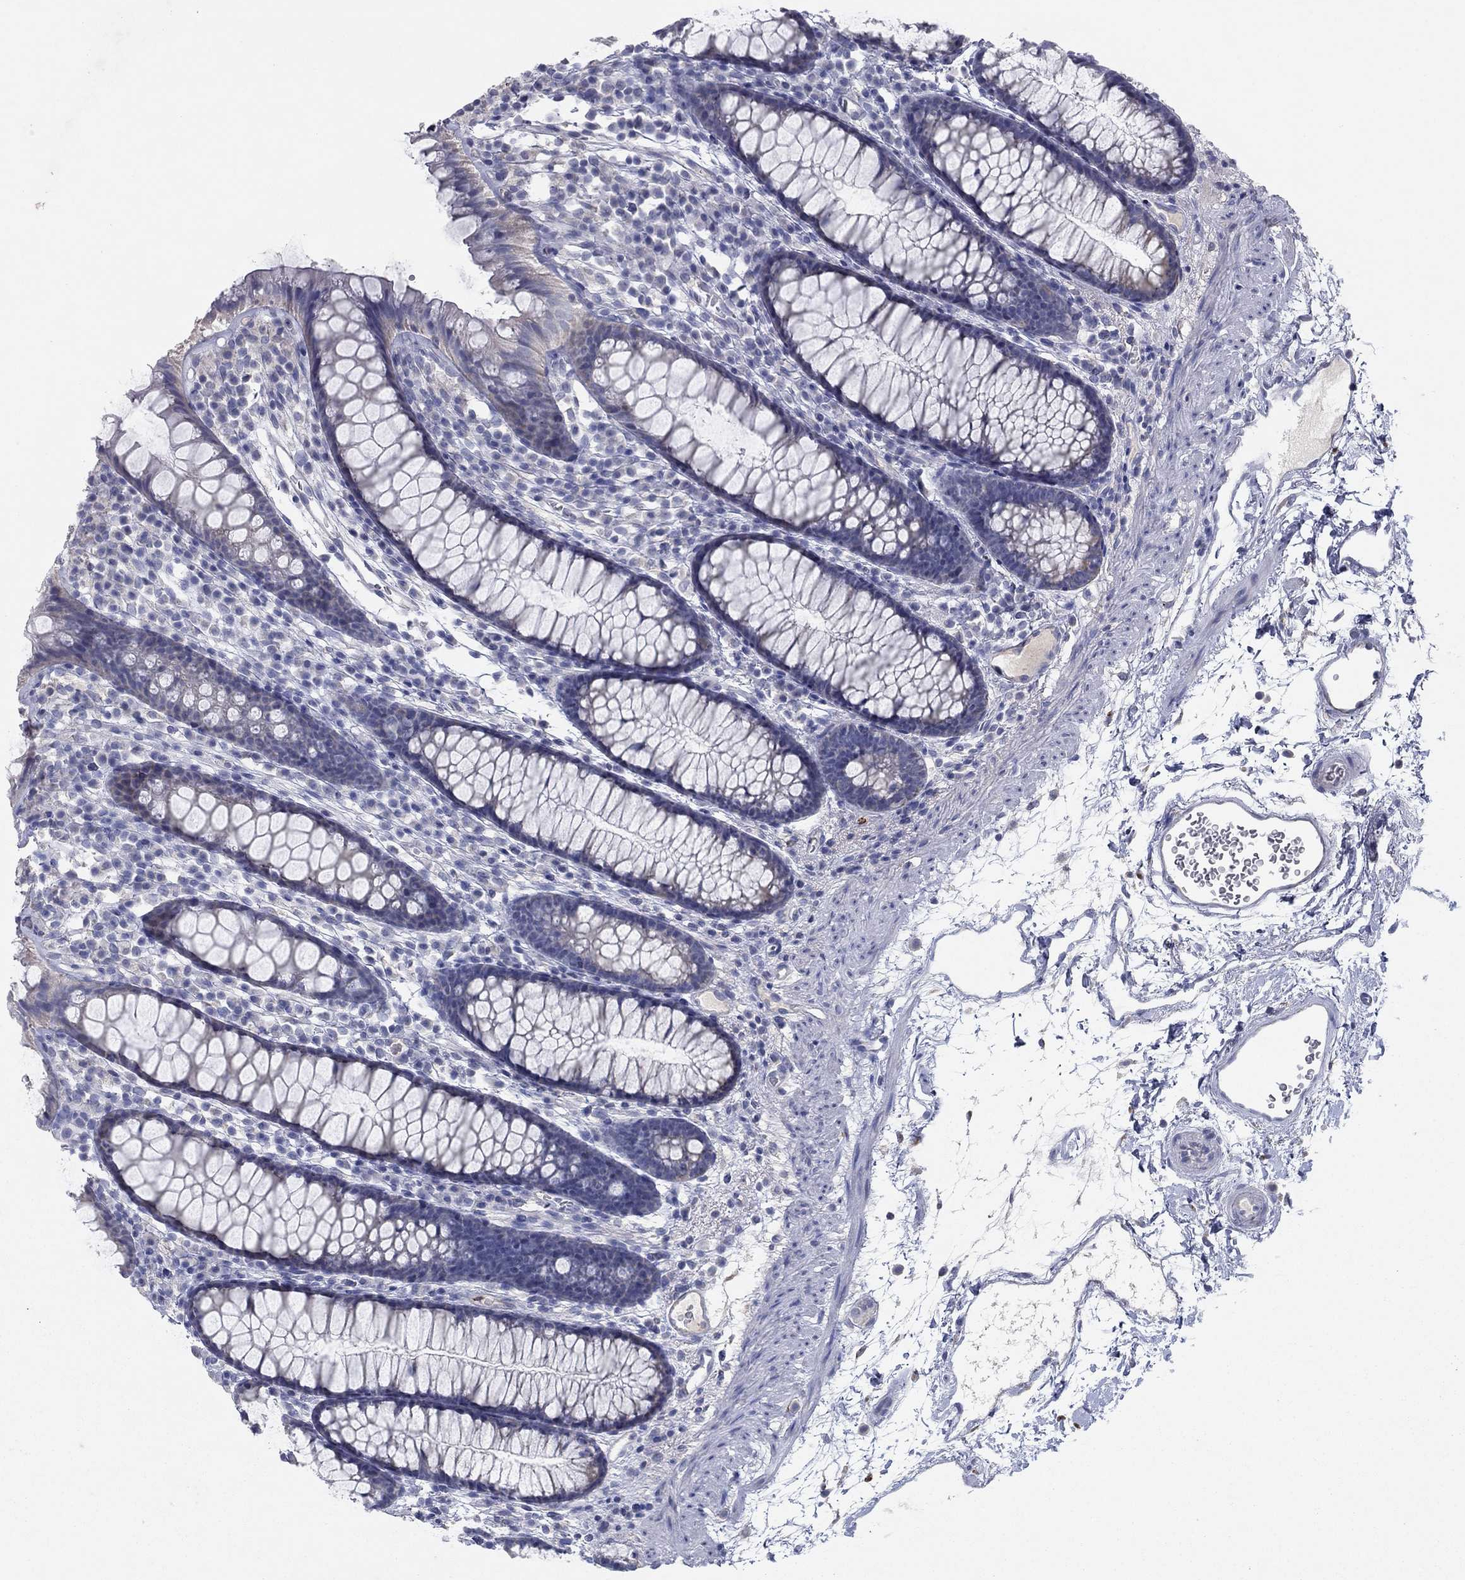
{"staining": {"intensity": "negative", "quantity": "none", "location": "none"}, "tissue": "colon", "cell_type": "Endothelial cells", "image_type": "normal", "snomed": [{"axis": "morphology", "description": "Normal tissue, NOS"}, {"axis": "topography", "description": "Colon"}], "caption": "A micrograph of colon stained for a protein reveals no brown staining in endothelial cells.", "gene": "PTGDS", "patient": {"sex": "male", "age": 76}}